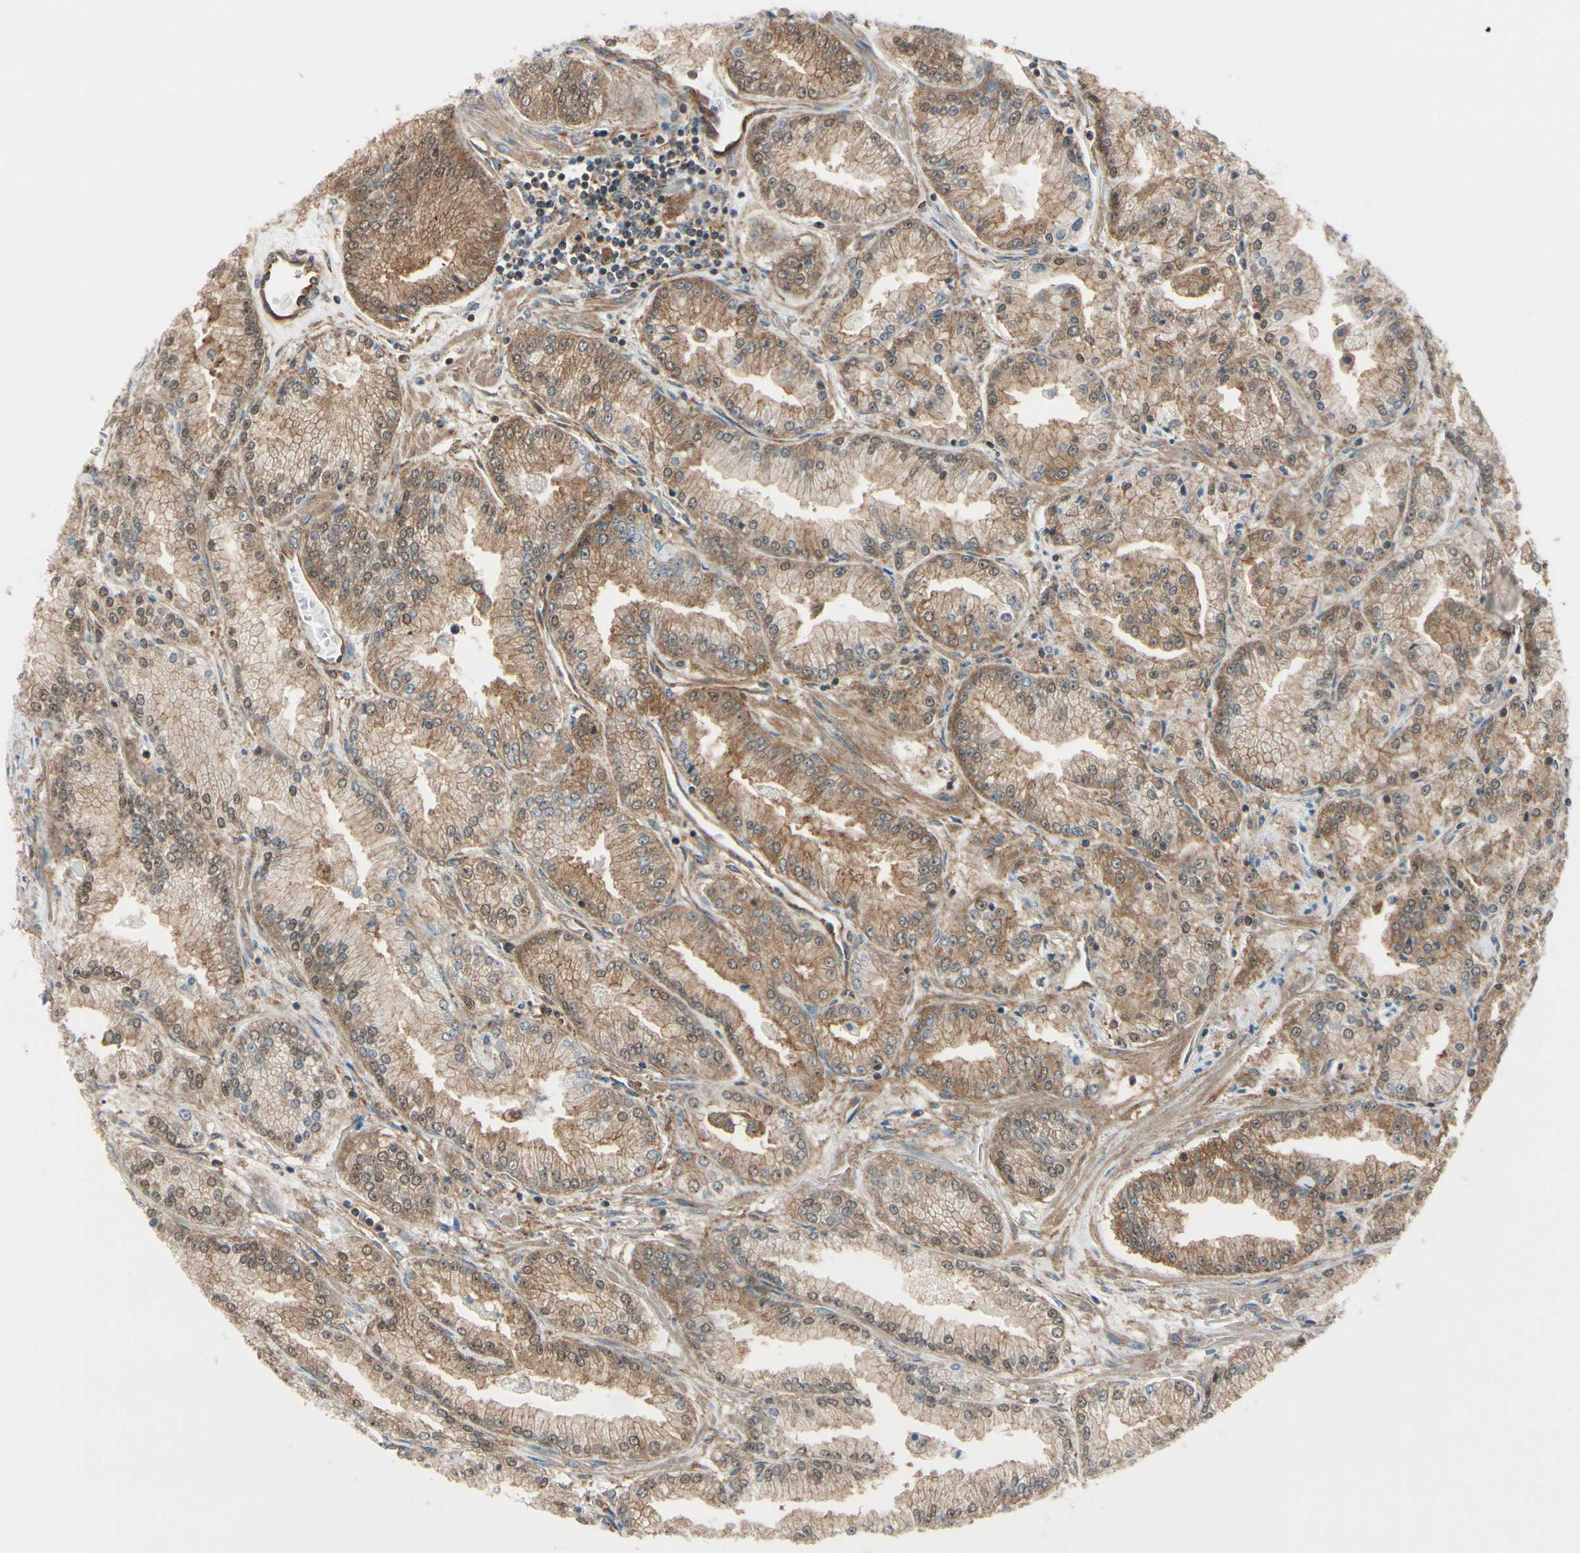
{"staining": {"intensity": "moderate", "quantity": "<25%", "location": "cytoplasmic/membranous"}, "tissue": "prostate cancer", "cell_type": "Tumor cells", "image_type": "cancer", "snomed": [{"axis": "morphology", "description": "Adenocarcinoma, High grade"}, {"axis": "topography", "description": "Prostate"}], "caption": "Prostate cancer stained for a protein reveals moderate cytoplasmic/membranous positivity in tumor cells.", "gene": "EPS15", "patient": {"sex": "male", "age": 61}}